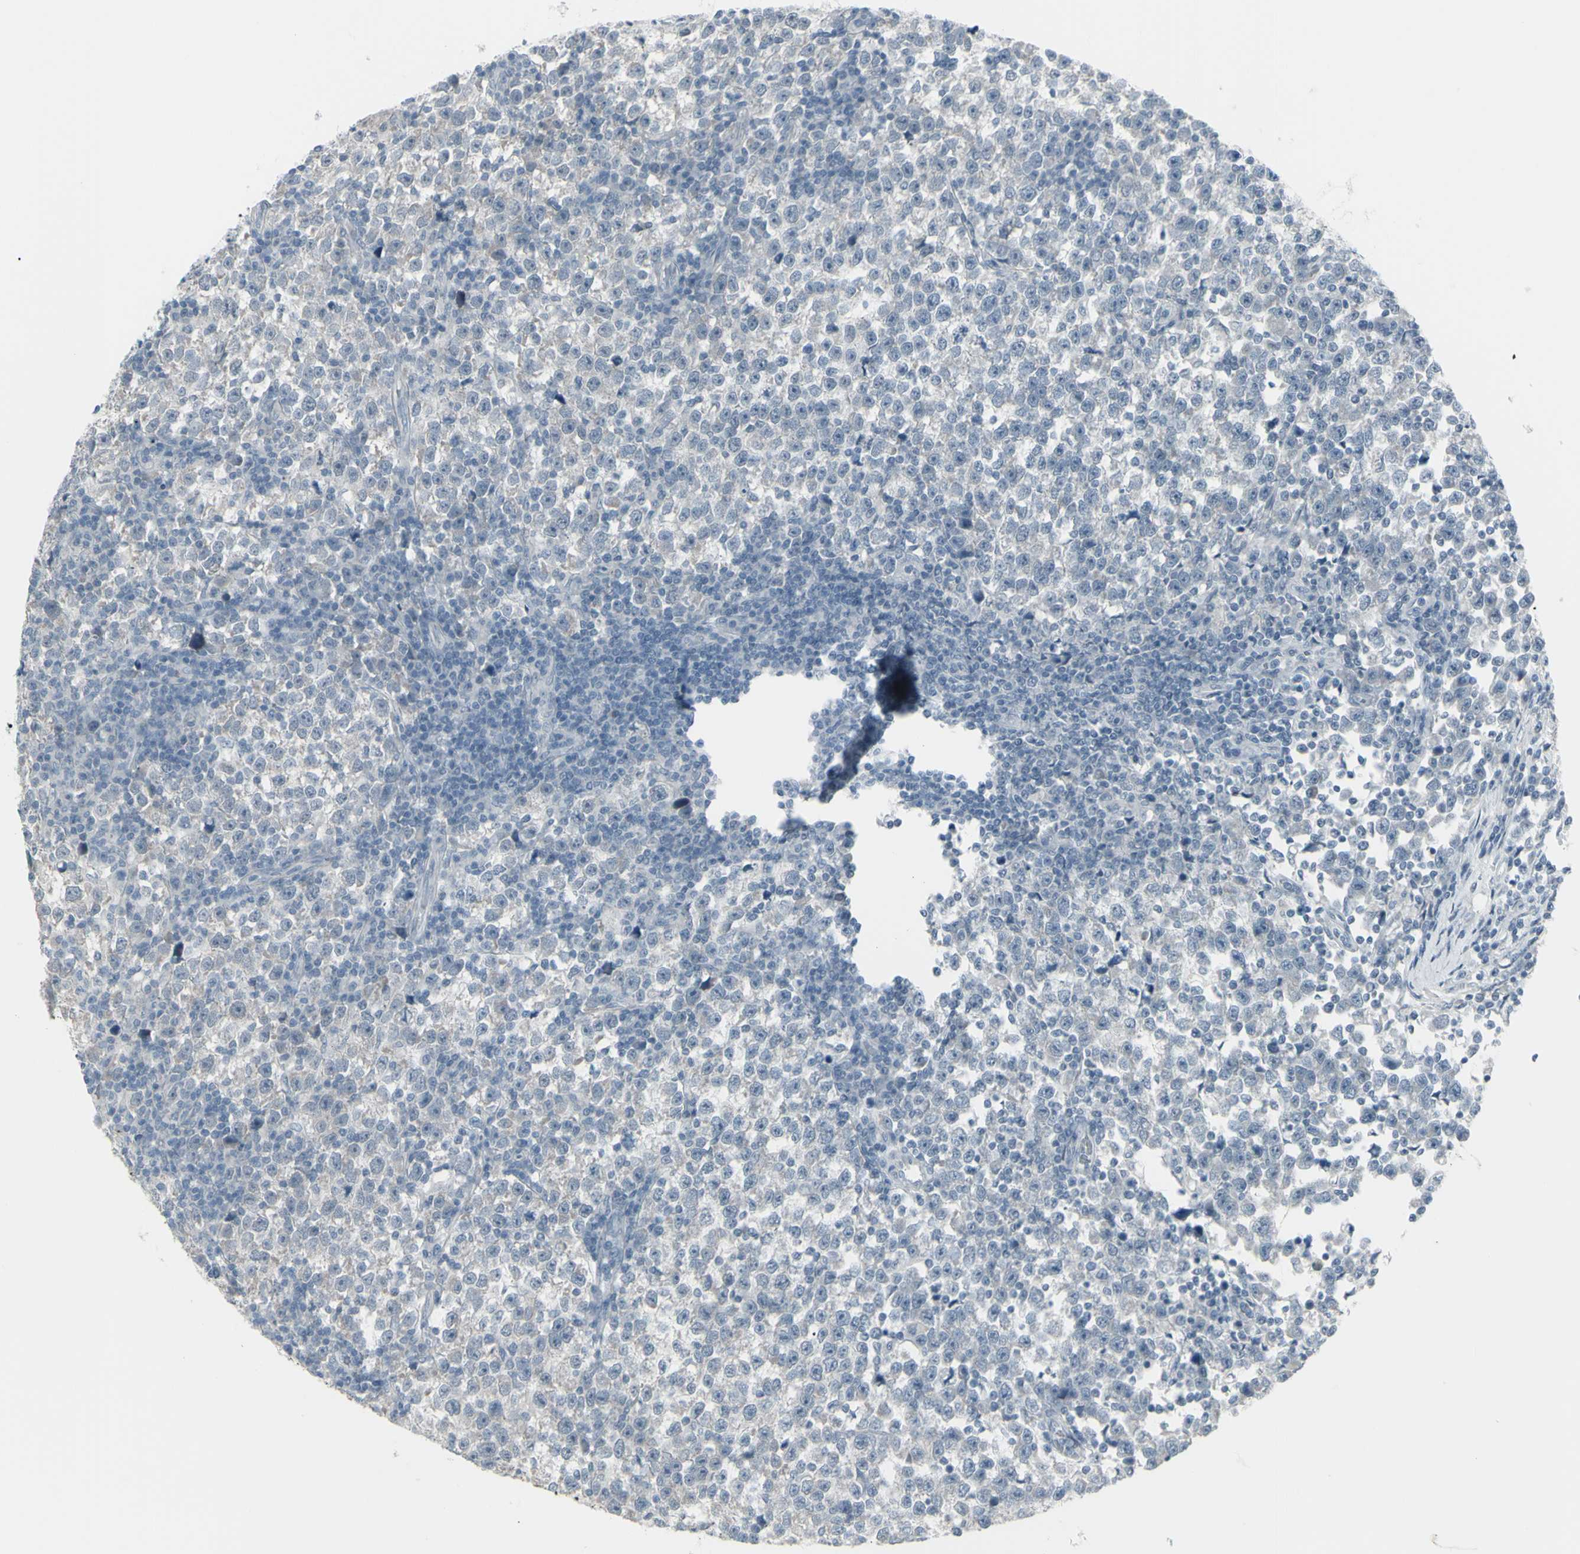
{"staining": {"intensity": "negative", "quantity": "none", "location": "none"}, "tissue": "testis cancer", "cell_type": "Tumor cells", "image_type": "cancer", "snomed": [{"axis": "morphology", "description": "Seminoma, NOS"}, {"axis": "topography", "description": "Testis"}], "caption": "Protein analysis of testis cancer (seminoma) demonstrates no significant expression in tumor cells.", "gene": "RAB3A", "patient": {"sex": "male", "age": 43}}